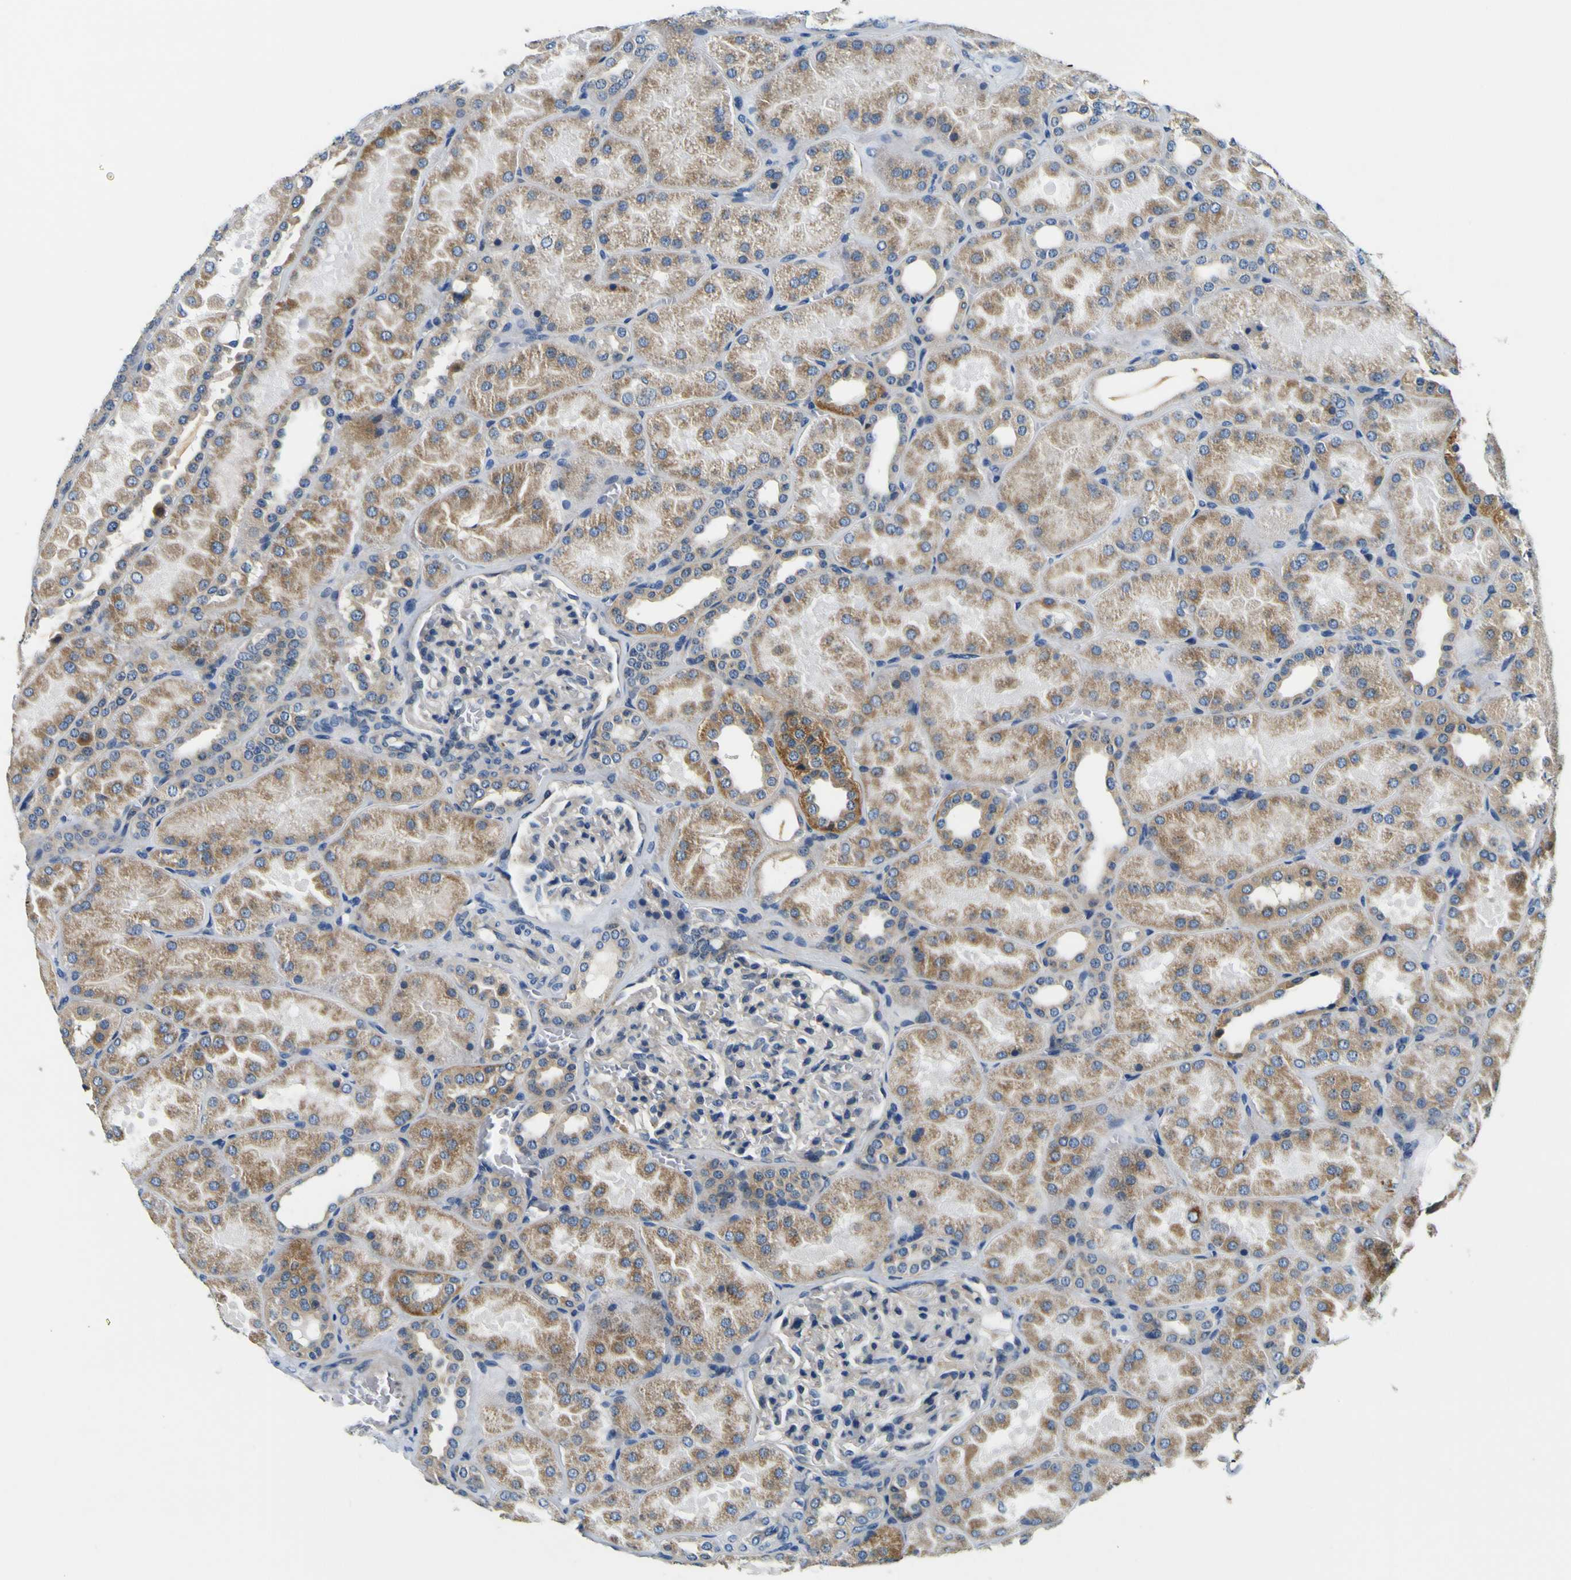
{"staining": {"intensity": "negative", "quantity": "none", "location": "none"}, "tissue": "kidney", "cell_type": "Cells in glomeruli", "image_type": "normal", "snomed": [{"axis": "morphology", "description": "Normal tissue, NOS"}, {"axis": "topography", "description": "Kidney"}], "caption": "The immunohistochemistry image has no significant positivity in cells in glomeruli of kidney.", "gene": "CLSTN1", "patient": {"sex": "male", "age": 28}}